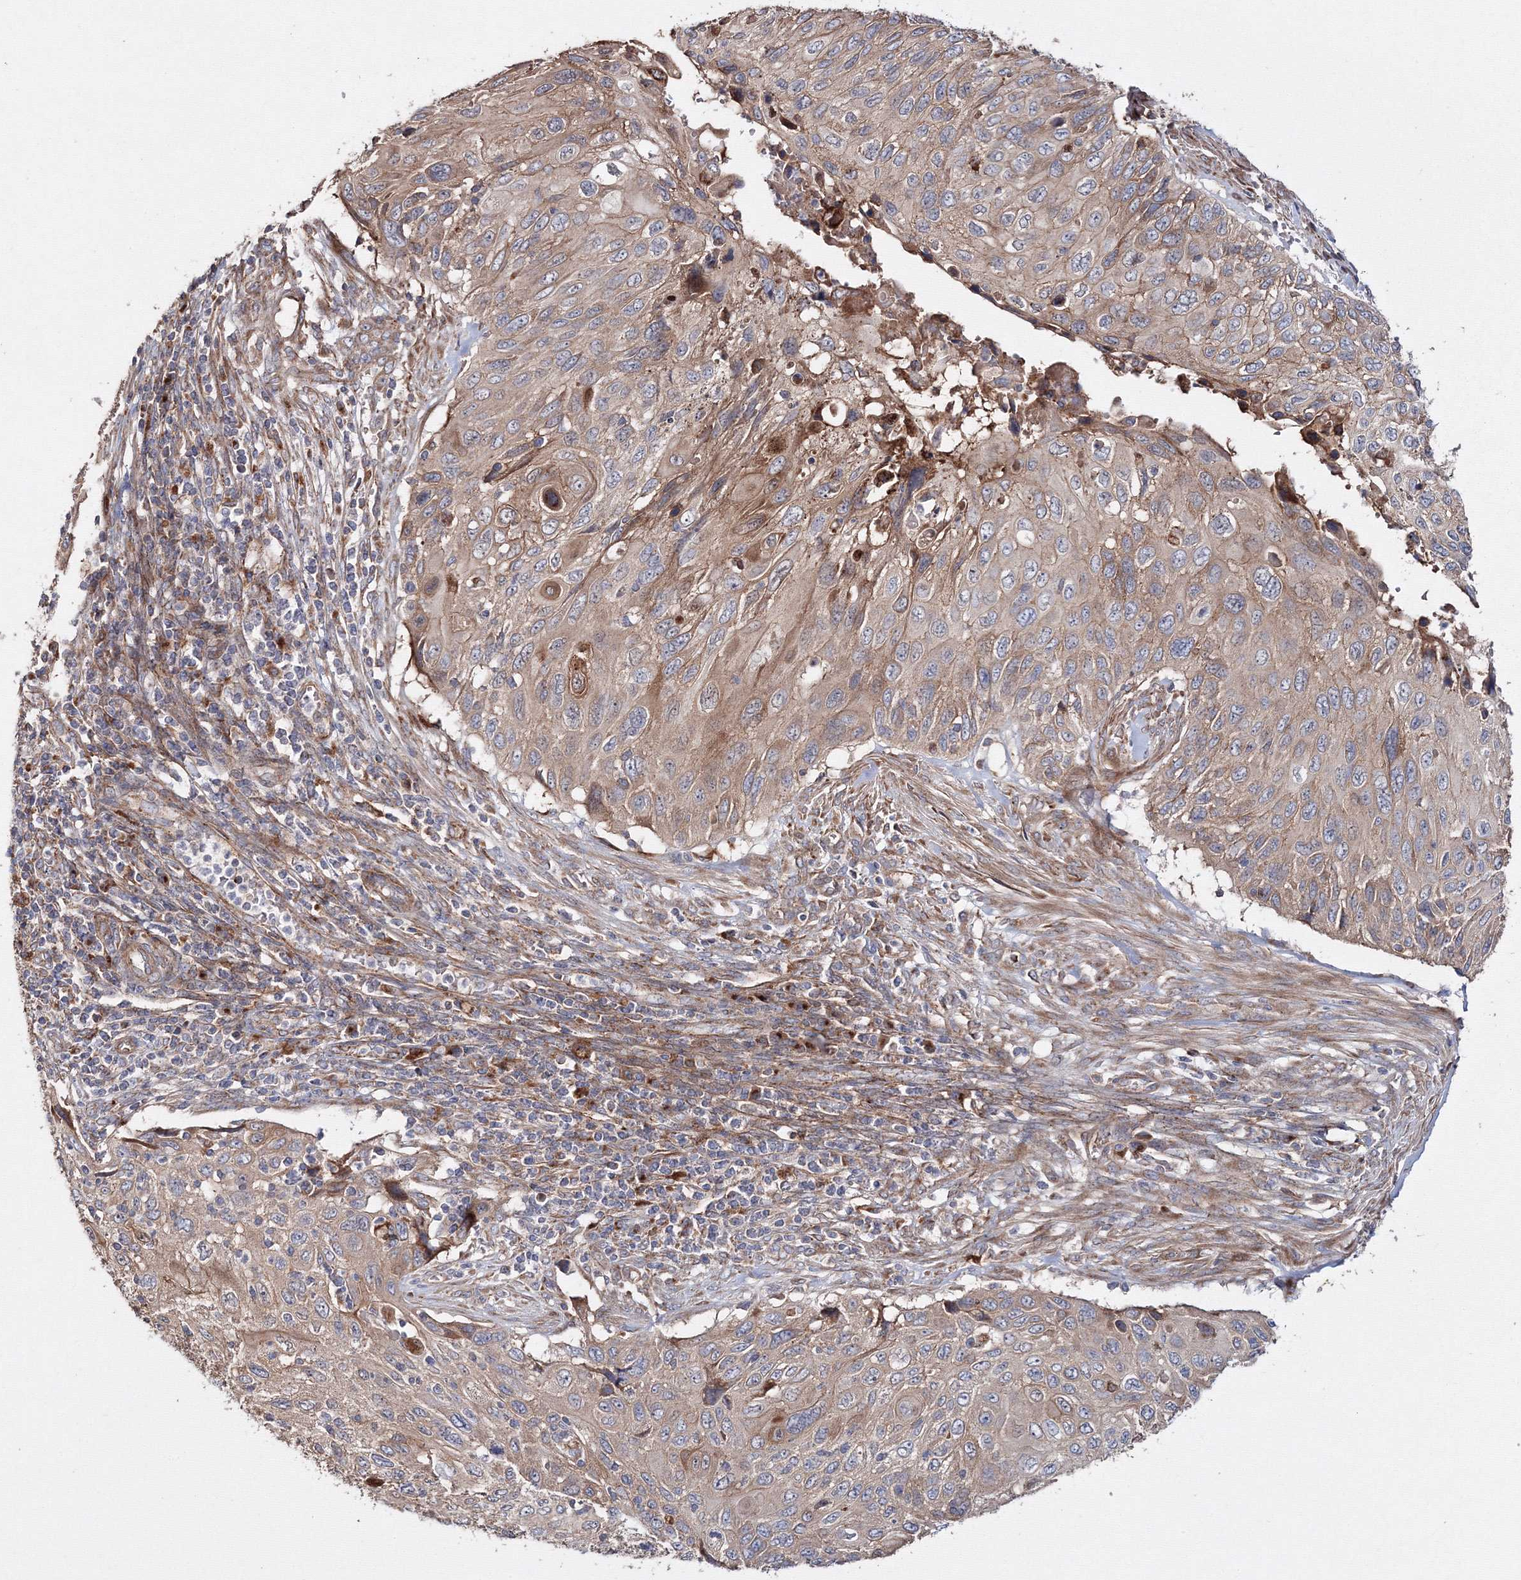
{"staining": {"intensity": "moderate", "quantity": "25%-75%", "location": "cytoplasmic/membranous"}, "tissue": "cervical cancer", "cell_type": "Tumor cells", "image_type": "cancer", "snomed": [{"axis": "morphology", "description": "Squamous cell carcinoma, NOS"}, {"axis": "topography", "description": "Cervix"}], "caption": "IHC histopathology image of human cervical squamous cell carcinoma stained for a protein (brown), which demonstrates medium levels of moderate cytoplasmic/membranous expression in approximately 25%-75% of tumor cells.", "gene": "DDO", "patient": {"sex": "female", "age": 70}}